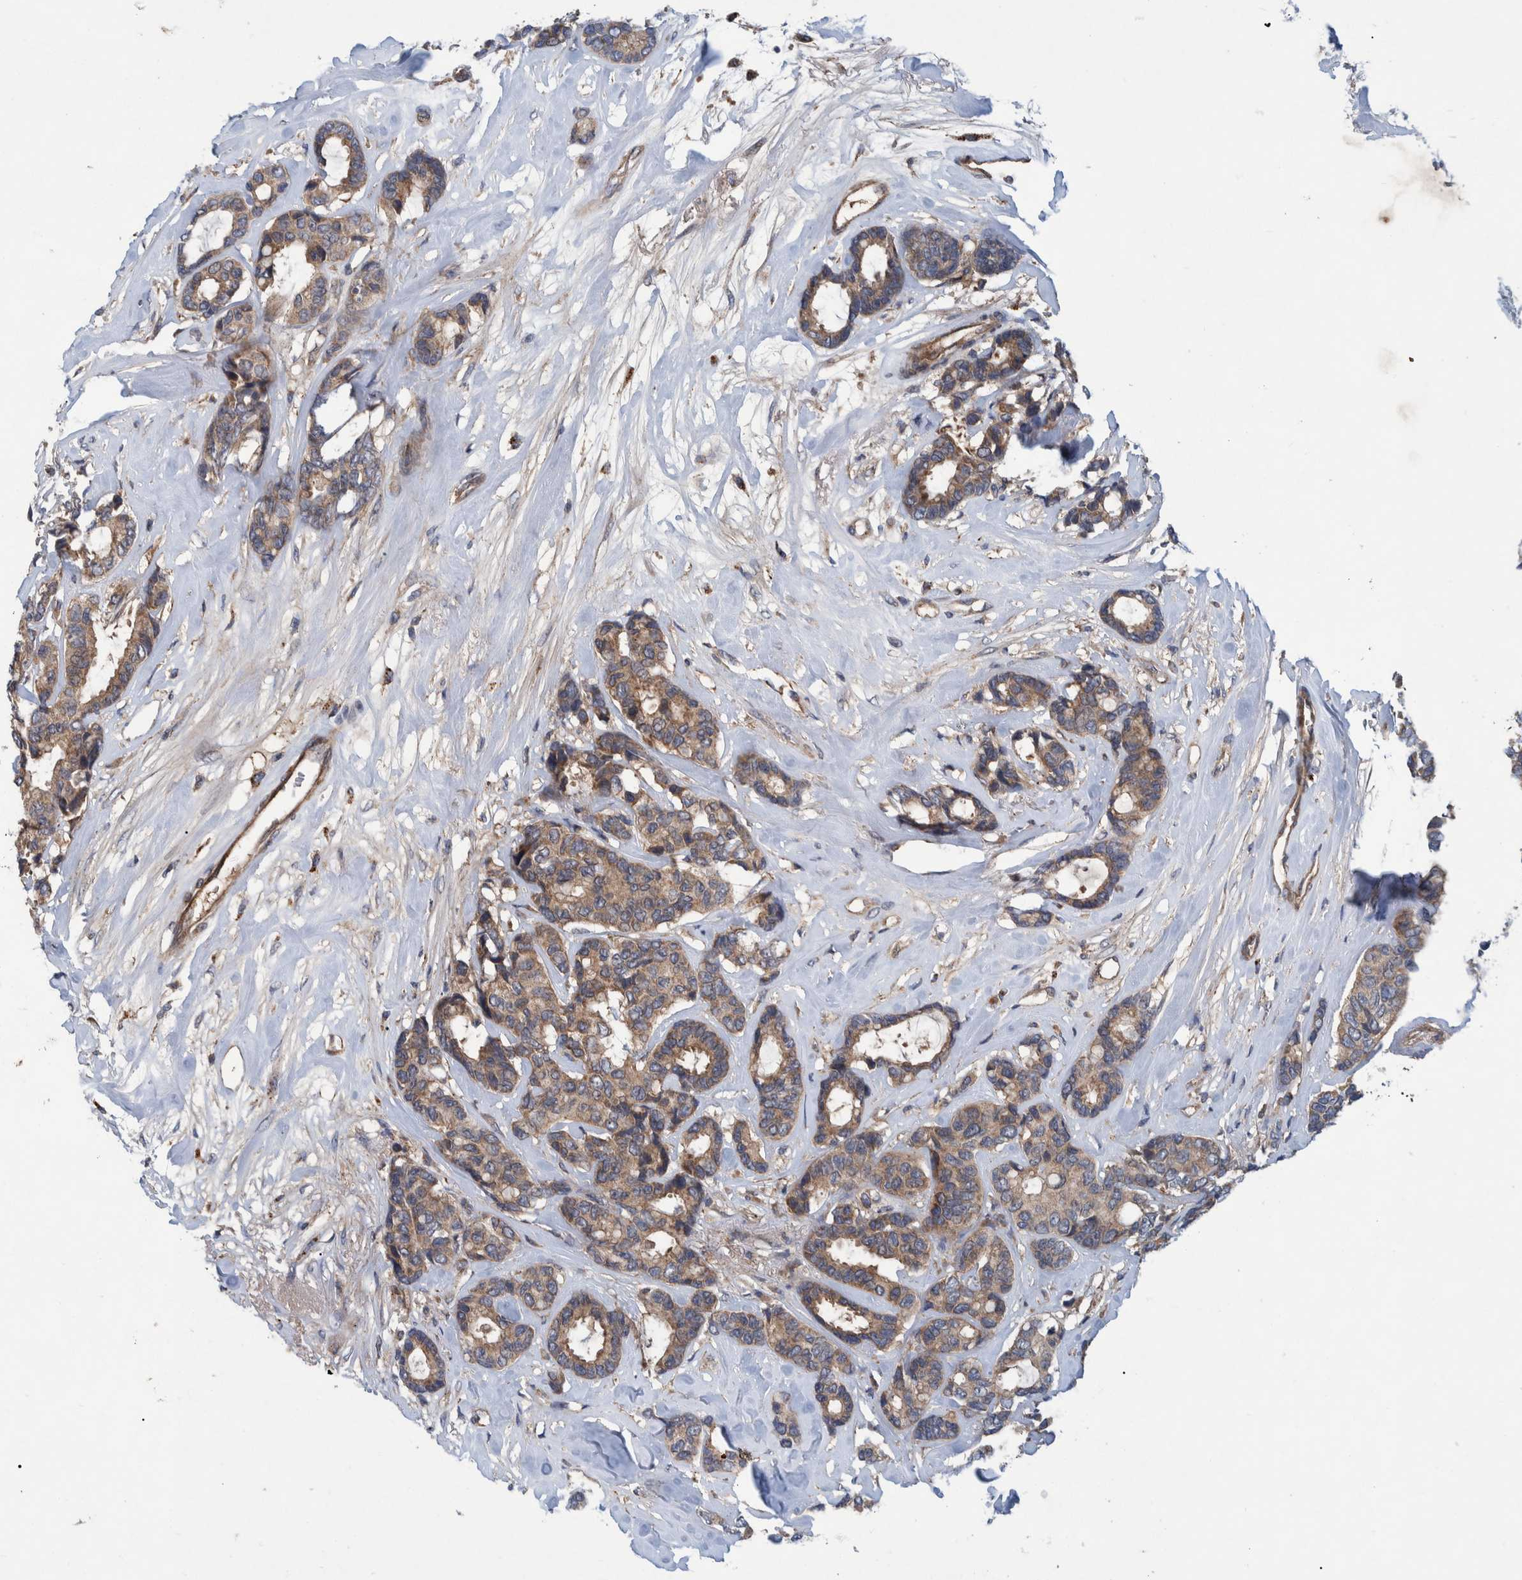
{"staining": {"intensity": "moderate", "quantity": ">75%", "location": "cytoplasmic/membranous"}, "tissue": "breast cancer", "cell_type": "Tumor cells", "image_type": "cancer", "snomed": [{"axis": "morphology", "description": "Duct carcinoma"}, {"axis": "topography", "description": "Breast"}], "caption": "High-magnification brightfield microscopy of breast infiltrating ductal carcinoma stained with DAB (3,3'-diaminobenzidine) (brown) and counterstained with hematoxylin (blue). tumor cells exhibit moderate cytoplasmic/membranous expression is seen in about>75% of cells.", "gene": "ITIH3", "patient": {"sex": "female", "age": 87}}